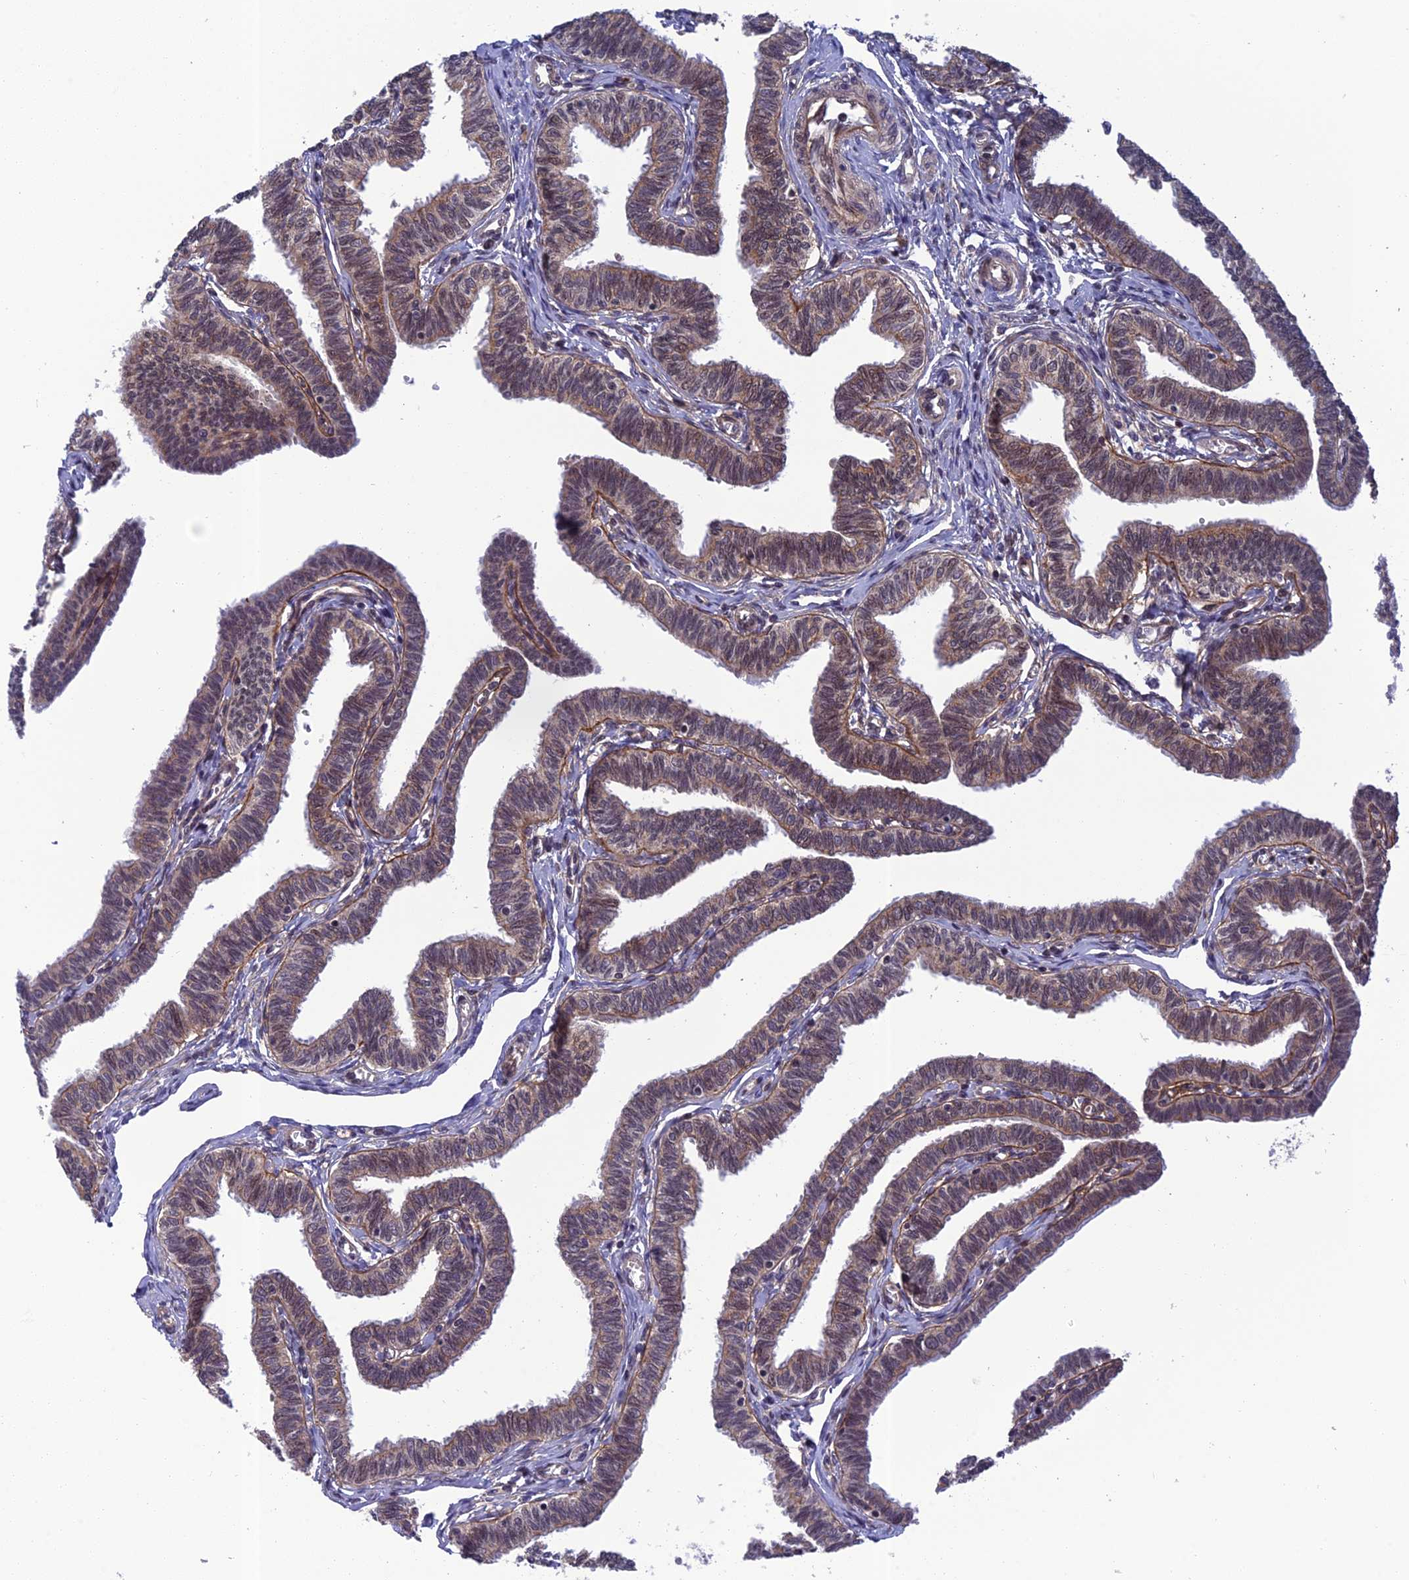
{"staining": {"intensity": "moderate", "quantity": "25%-75%", "location": "cytoplasmic/membranous,nuclear"}, "tissue": "fallopian tube", "cell_type": "Glandular cells", "image_type": "normal", "snomed": [{"axis": "morphology", "description": "Normal tissue, NOS"}, {"axis": "topography", "description": "Fallopian tube"}, {"axis": "topography", "description": "Ovary"}], "caption": "Glandular cells exhibit moderate cytoplasmic/membranous,nuclear positivity in approximately 25%-75% of cells in normal fallopian tube. (DAB (3,3'-diaminobenzidine) IHC with brightfield microscopy, high magnification).", "gene": "REXO1", "patient": {"sex": "female", "age": 23}}